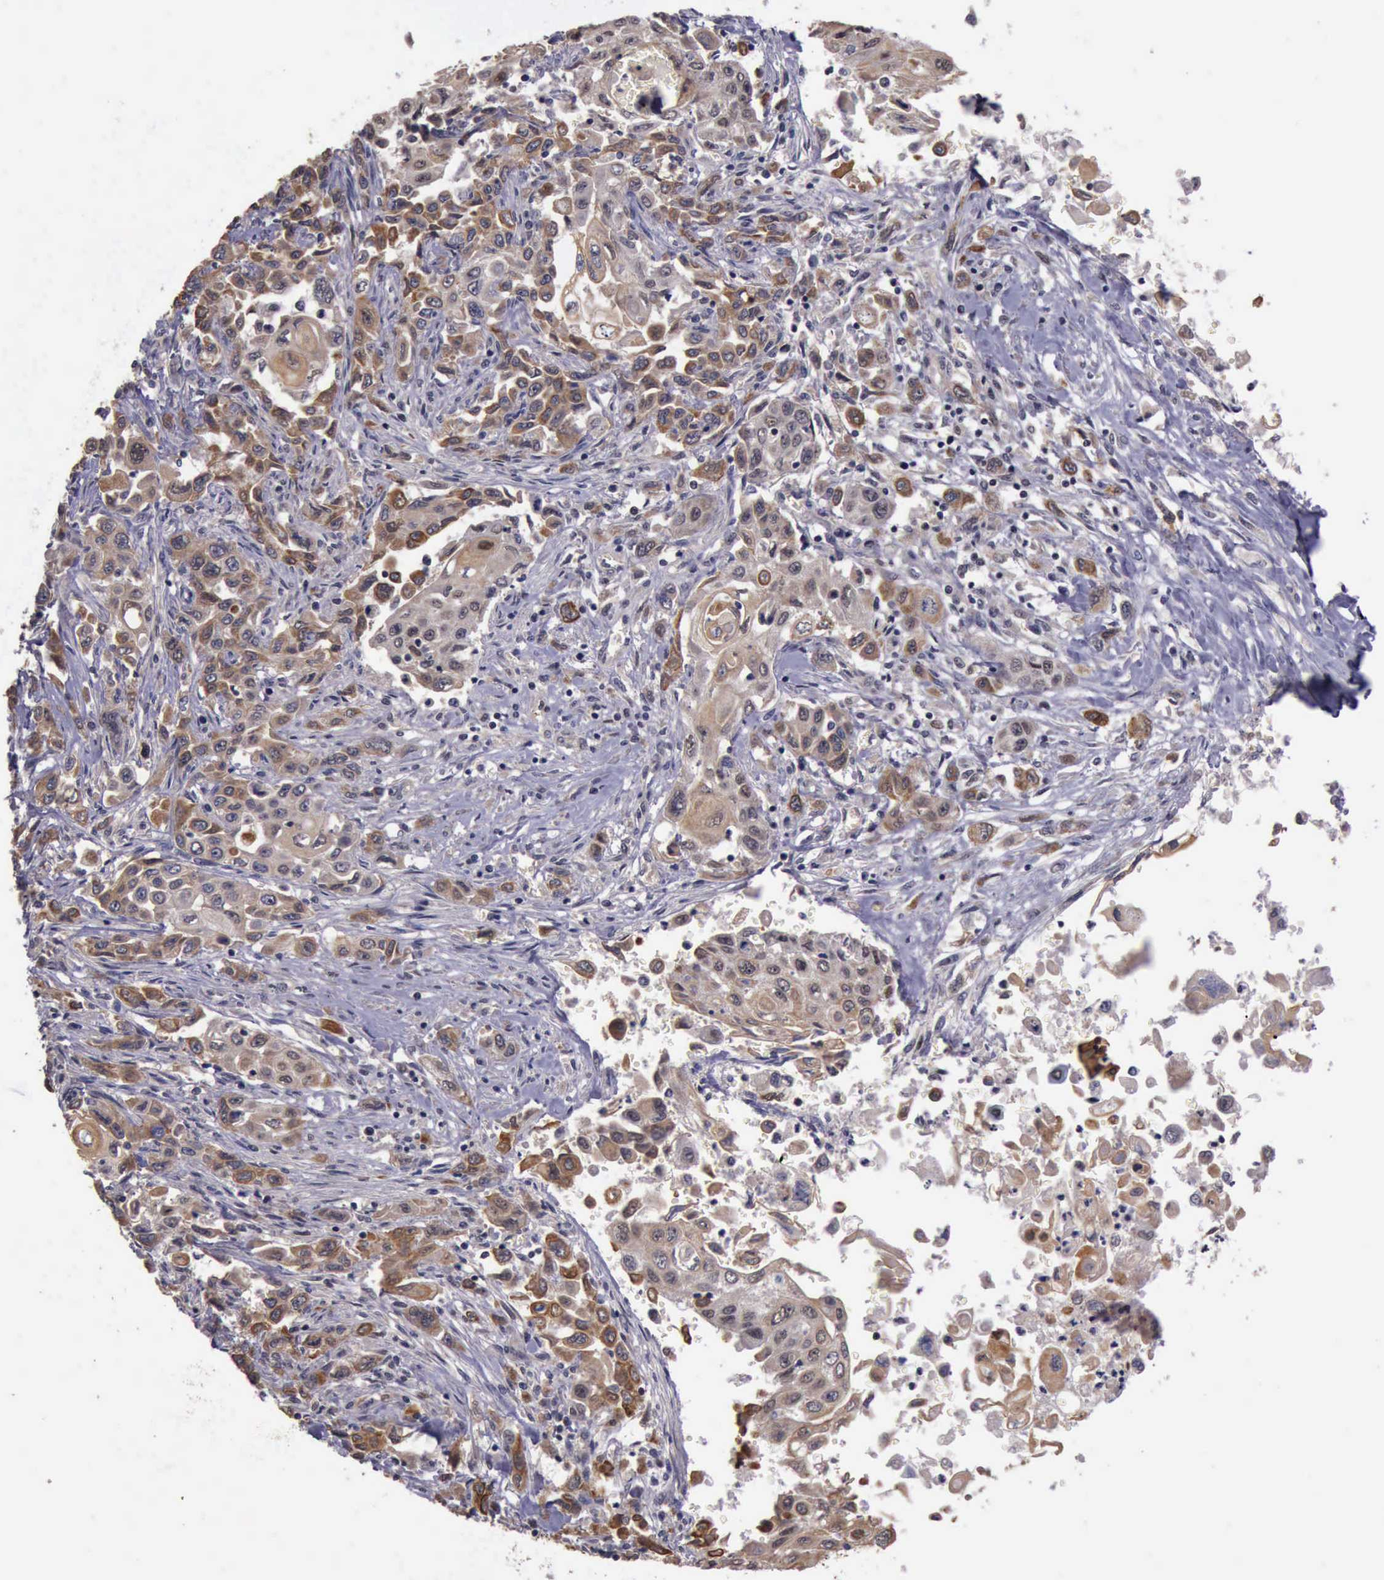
{"staining": {"intensity": "weak", "quantity": ">75%", "location": "cytoplasmic/membranous"}, "tissue": "pancreatic cancer", "cell_type": "Tumor cells", "image_type": "cancer", "snomed": [{"axis": "morphology", "description": "Adenocarcinoma, NOS"}, {"axis": "topography", "description": "Pancreas"}], "caption": "Pancreatic adenocarcinoma stained with a protein marker exhibits weak staining in tumor cells.", "gene": "RAB39B", "patient": {"sex": "male", "age": 70}}